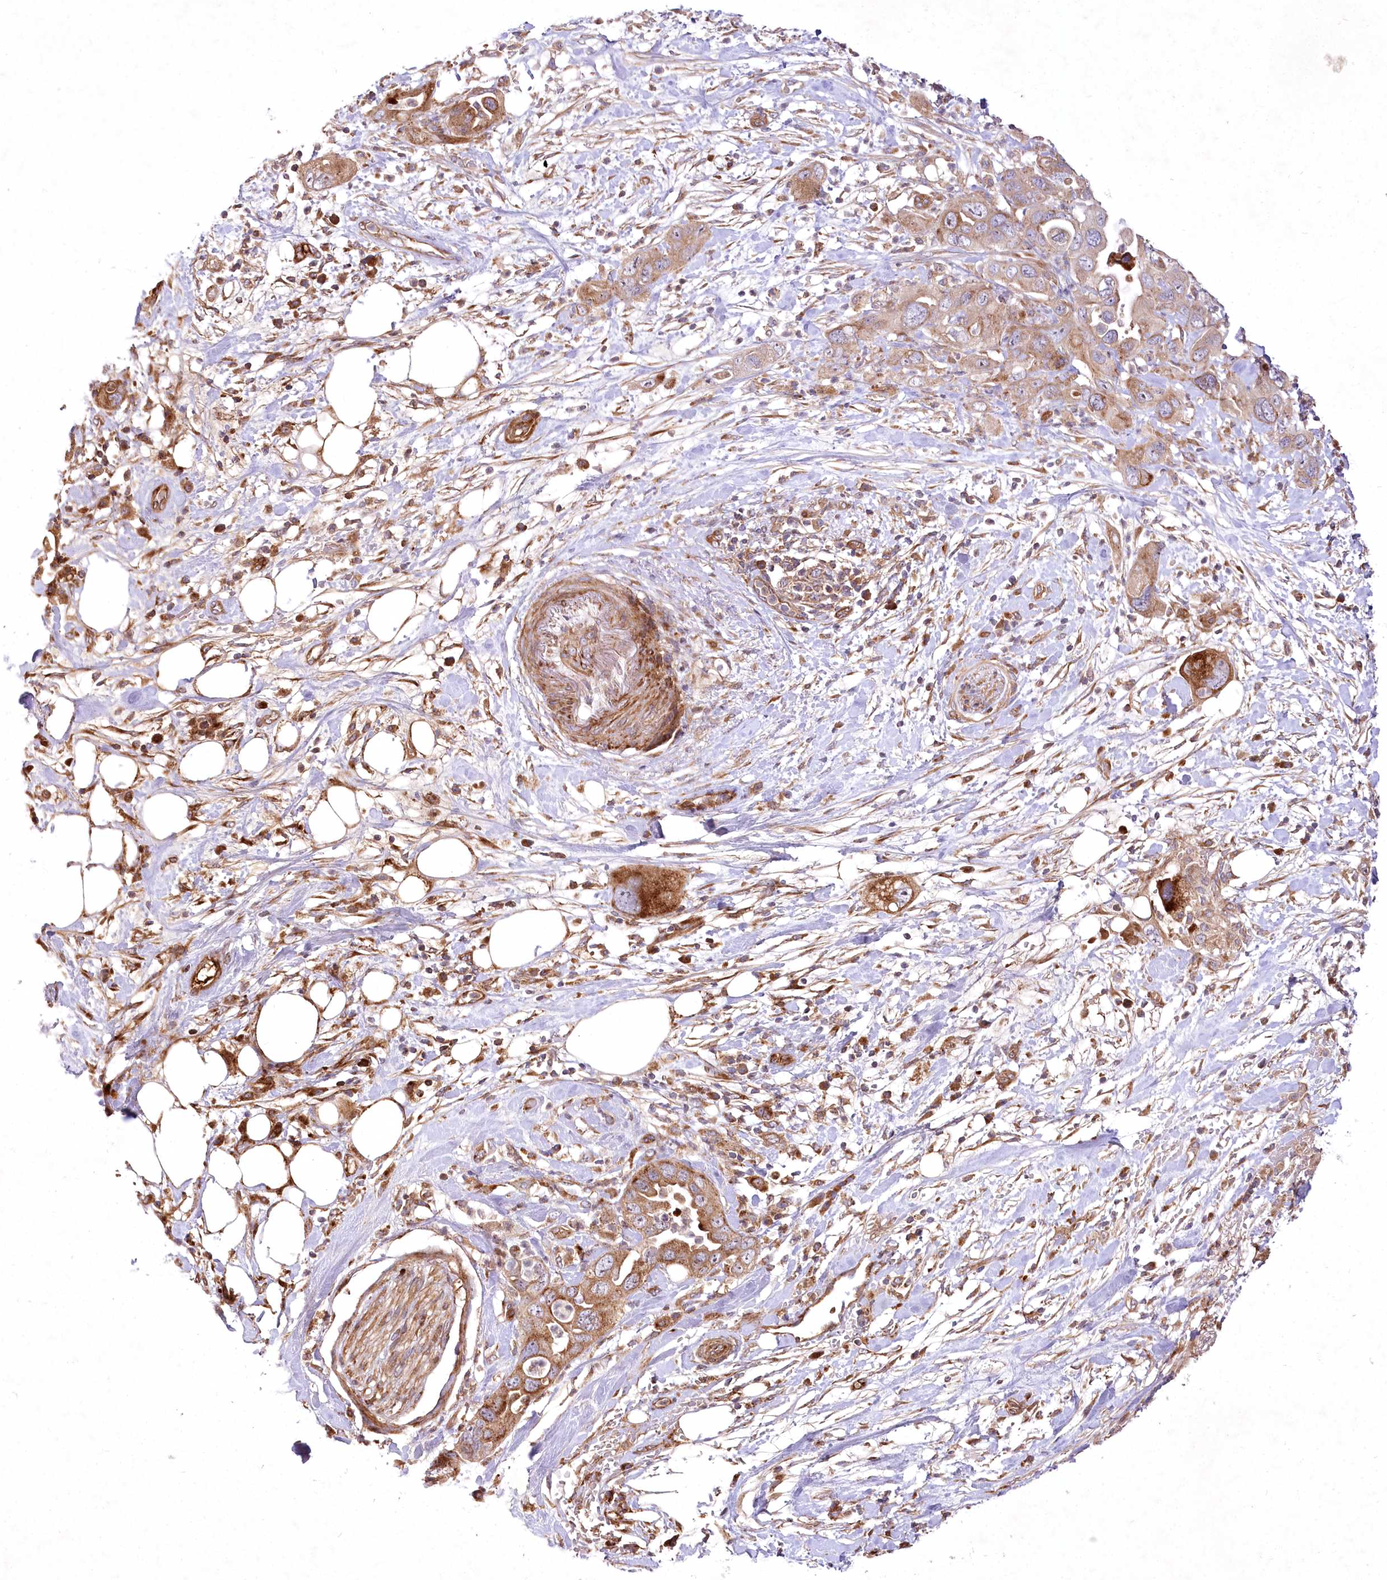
{"staining": {"intensity": "moderate", "quantity": ">75%", "location": "cytoplasmic/membranous"}, "tissue": "pancreatic cancer", "cell_type": "Tumor cells", "image_type": "cancer", "snomed": [{"axis": "morphology", "description": "Adenocarcinoma, NOS"}, {"axis": "topography", "description": "Pancreas"}], "caption": "A micrograph showing moderate cytoplasmic/membranous expression in about >75% of tumor cells in pancreatic adenocarcinoma, as visualized by brown immunohistochemical staining.", "gene": "PSTK", "patient": {"sex": "female", "age": 71}}